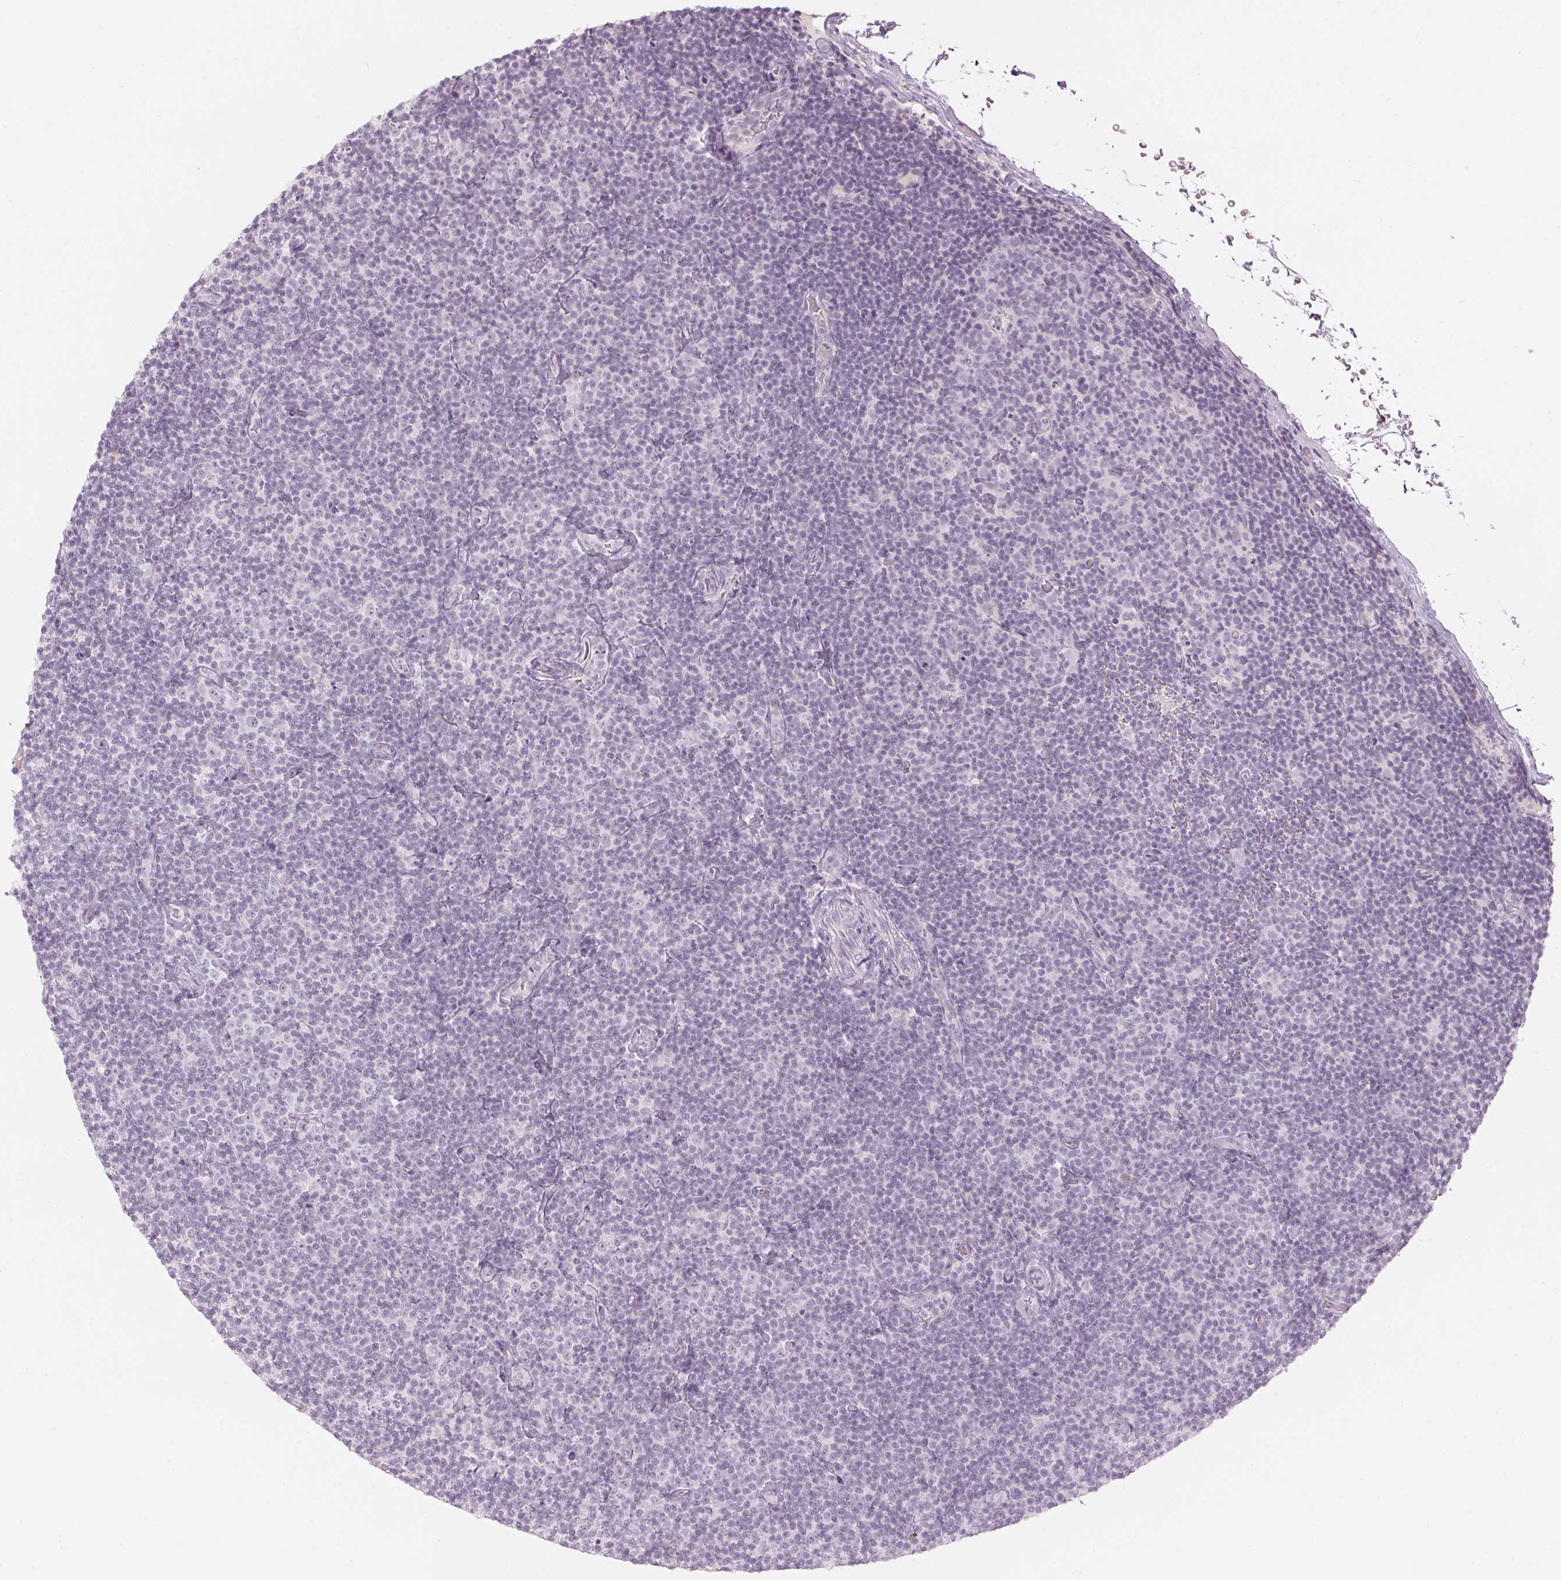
{"staining": {"intensity": "negative", "quantity": "none", "location": "none"}, "tissue": "lymphoma", "cell_type": "Tumor cells", "image_type": "cancer", "snomed": [{"axis": "morphology", "description": "Malignant lymphoma, non-Hodgkin's type, Low grade"}, {"axis": "topography", "description": "Lymph node"}], "caption": "The image displays no significant expression in tumor cells of lymphoma.", "gene": "SCTR", "patient": {"sex": "male", "age": 81}}